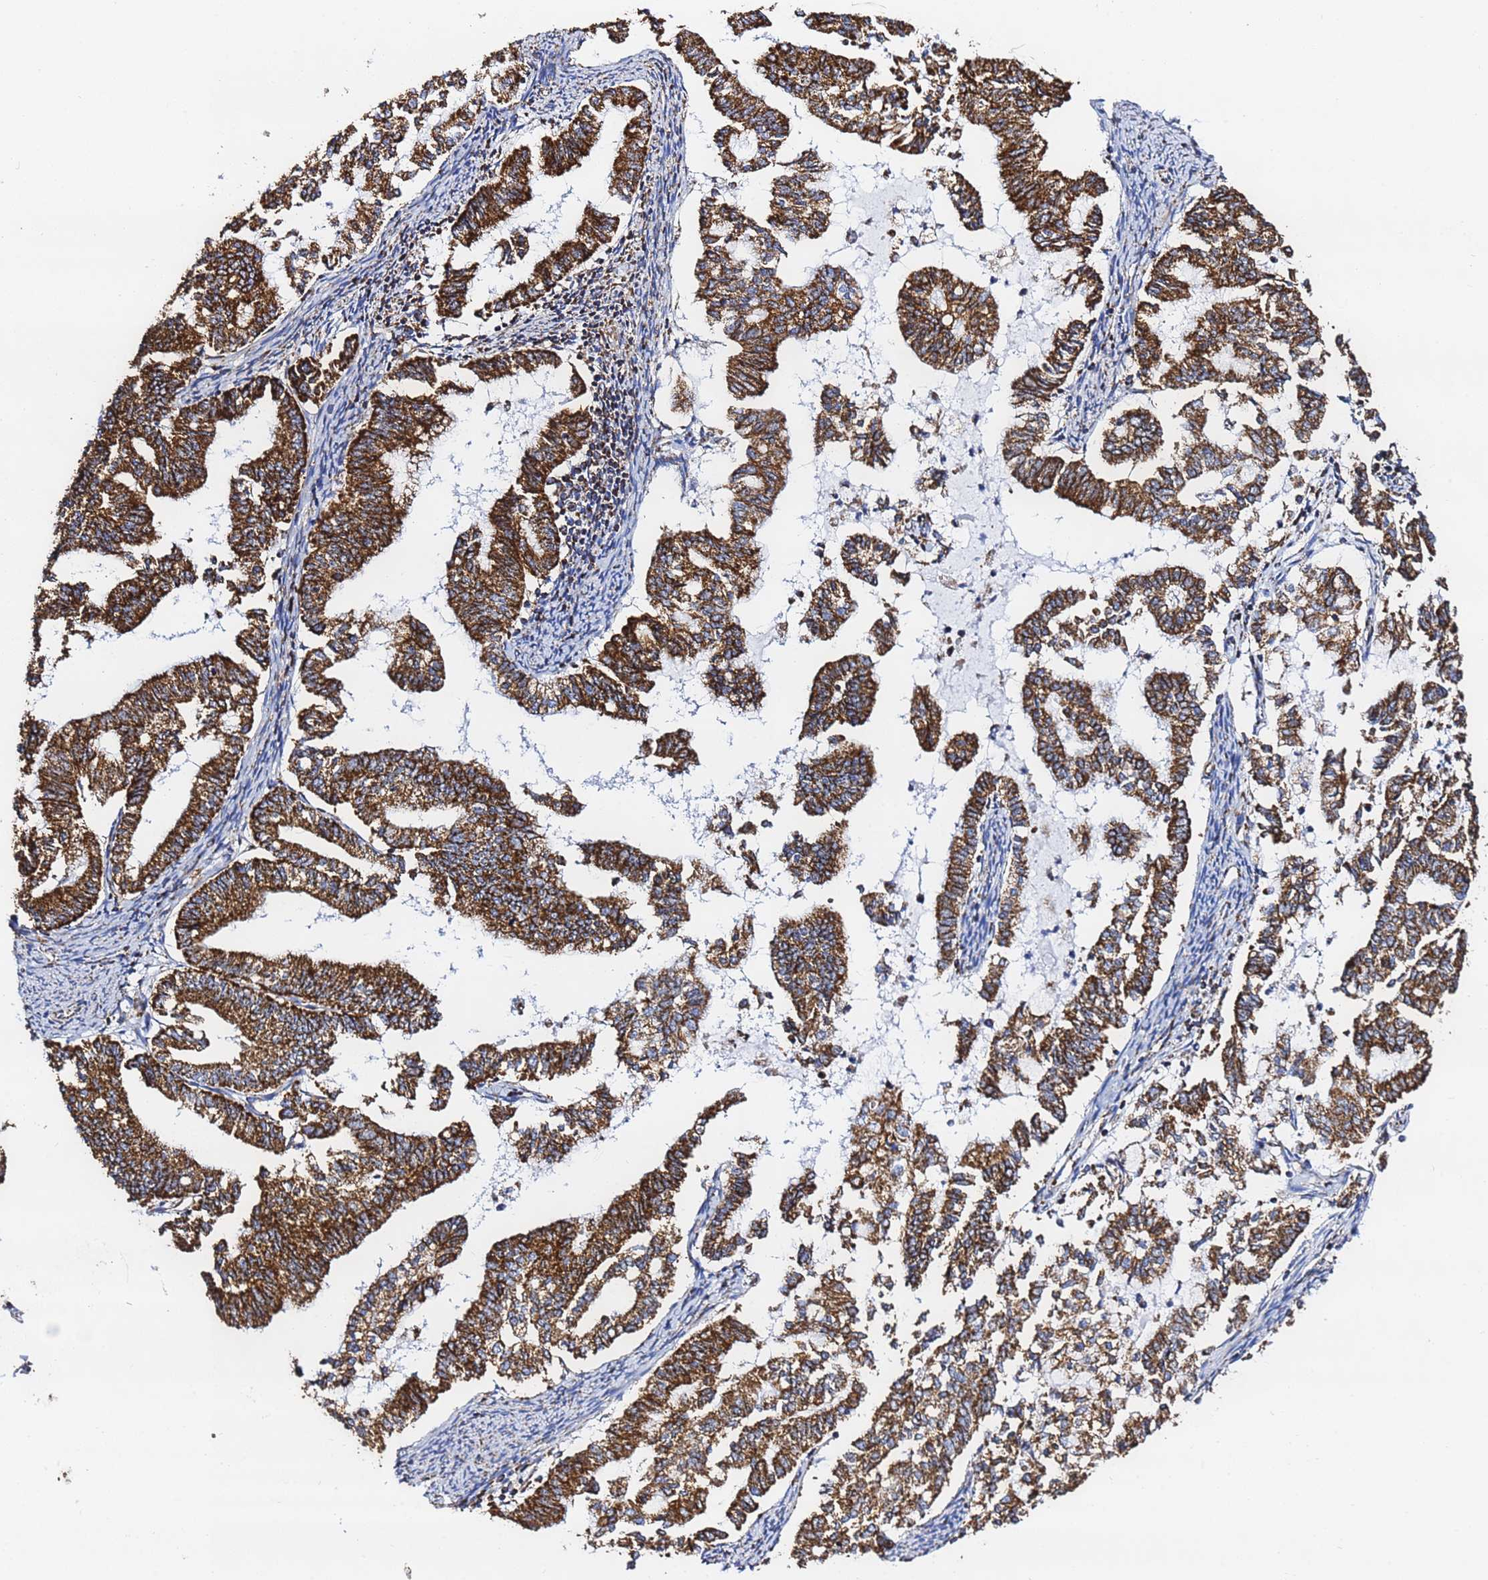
{"staining": {"intensity": "strong", "quantity": ">75%", "location": "cytoplasmic/membranous"}, "tissue": "endometrial cancer", "cell_type": "Tumor cells", "image_type": "cancer", "snomed": [{"axis": "morphology", "description": "Adenocarcinoma, NOS"}, {"axis": "topography", "description": "Endometrium"}], "caption": "Strong cytoplasmic/membranous protein expression is appreciated in about >75% of tumor cells in adenocarcinoma (endometrial).", "gene": "PHB2", "patient": {"sex": "female", "age": 79}}